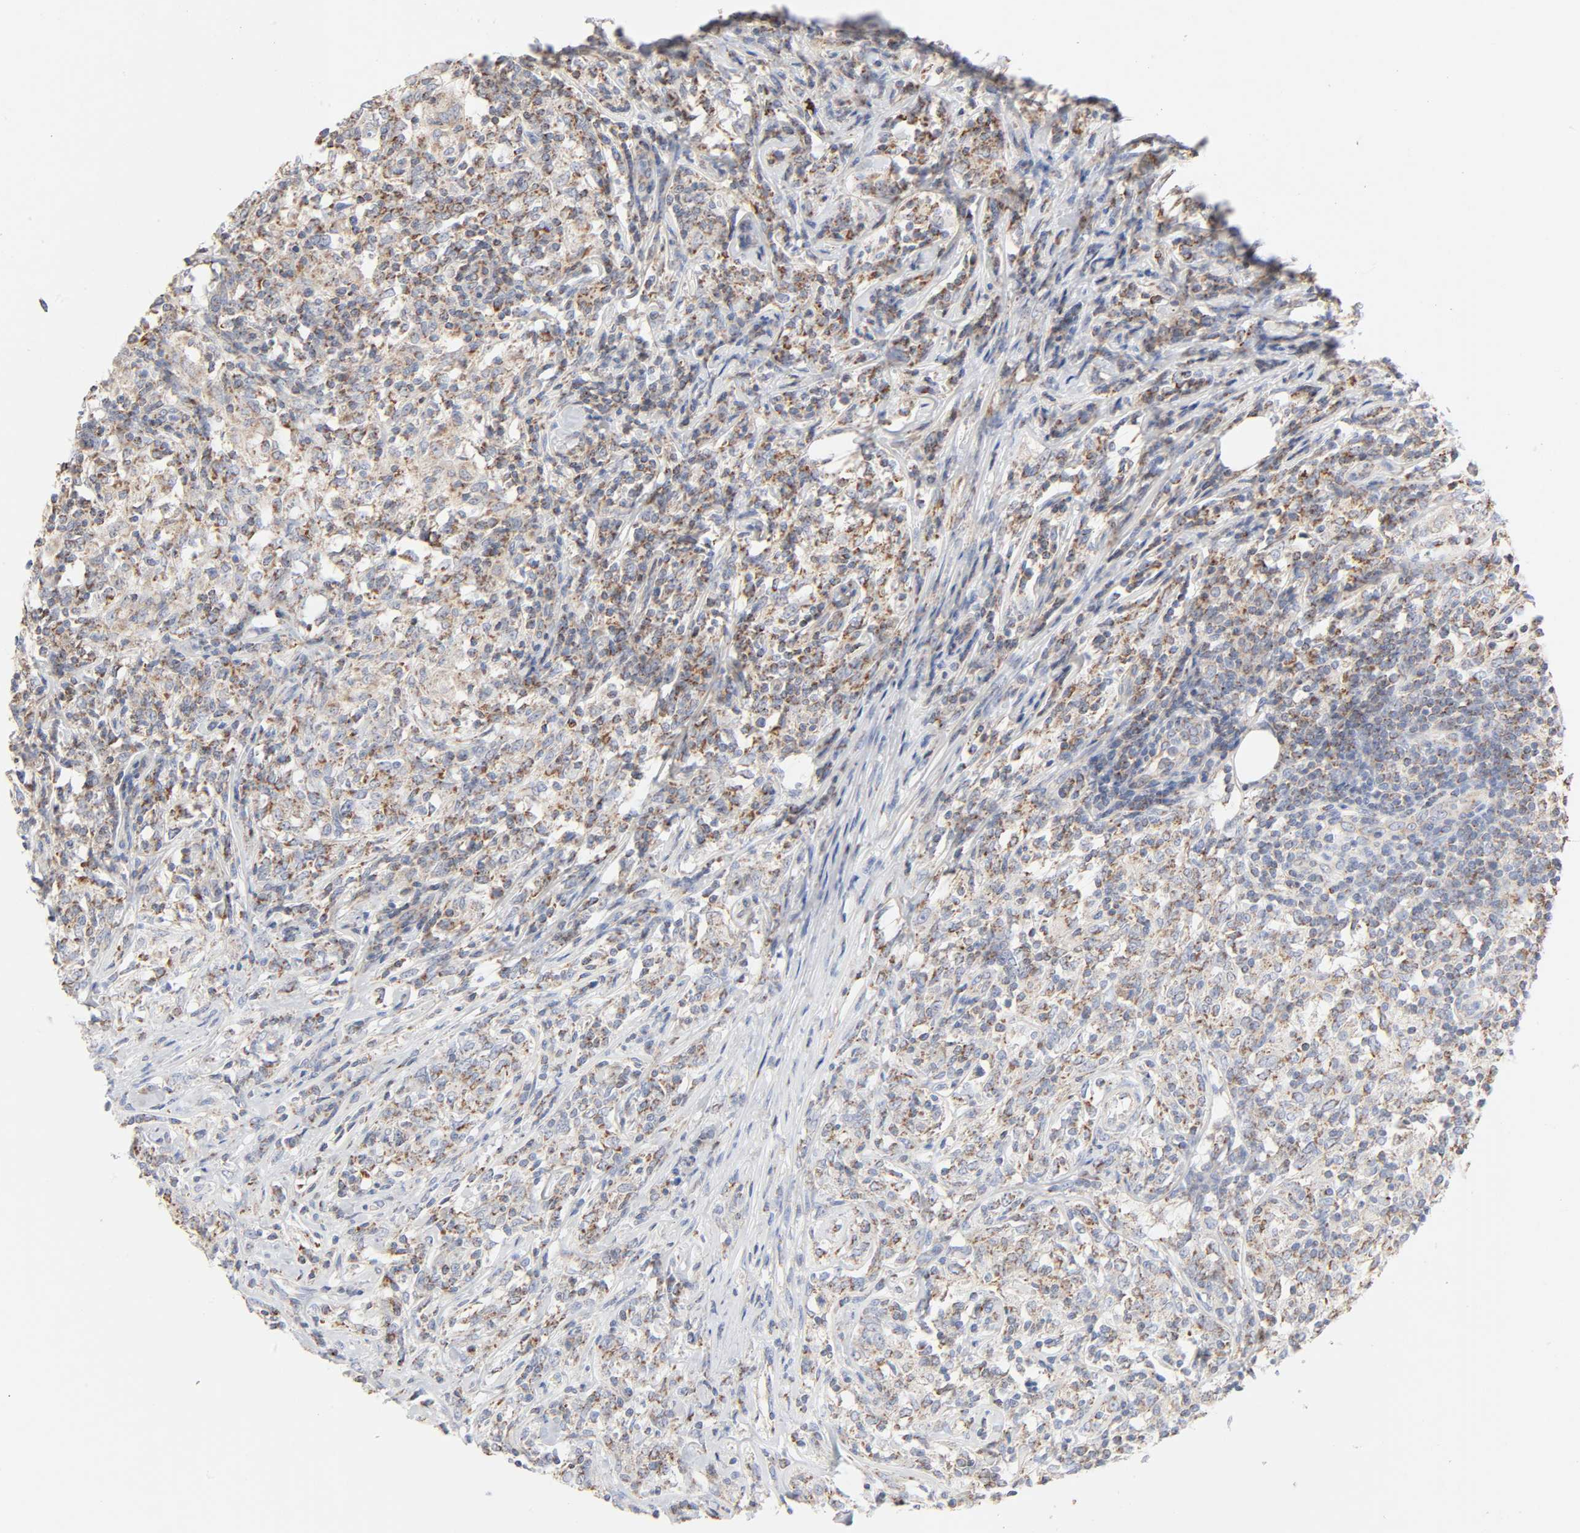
{"staining": {"intensity": "moderate", "quantity": ">75%", "location": "cytoplasmic/membranous"}, "tissue": "lymphoma", "cell_type": "Tumor cells", "image_type": "cancer", "snomed": [{"axis": "morphology", "description": "Malignant lymphoma, non-Hodgkin's type, High grade"}, {"axis": "topography", "description": "Lymph node"}], "caption": "Immunohistochemistry (IHC) of human lymphoma demonstrates medium levels of moderate cytoplasmic/membranous expression in approximately >75% of tumor cells. (Brightfield microscopy of DAB IHC at high magnification).", "gene": "SYT16", "patient": {"sex": "female", "age": 84}}